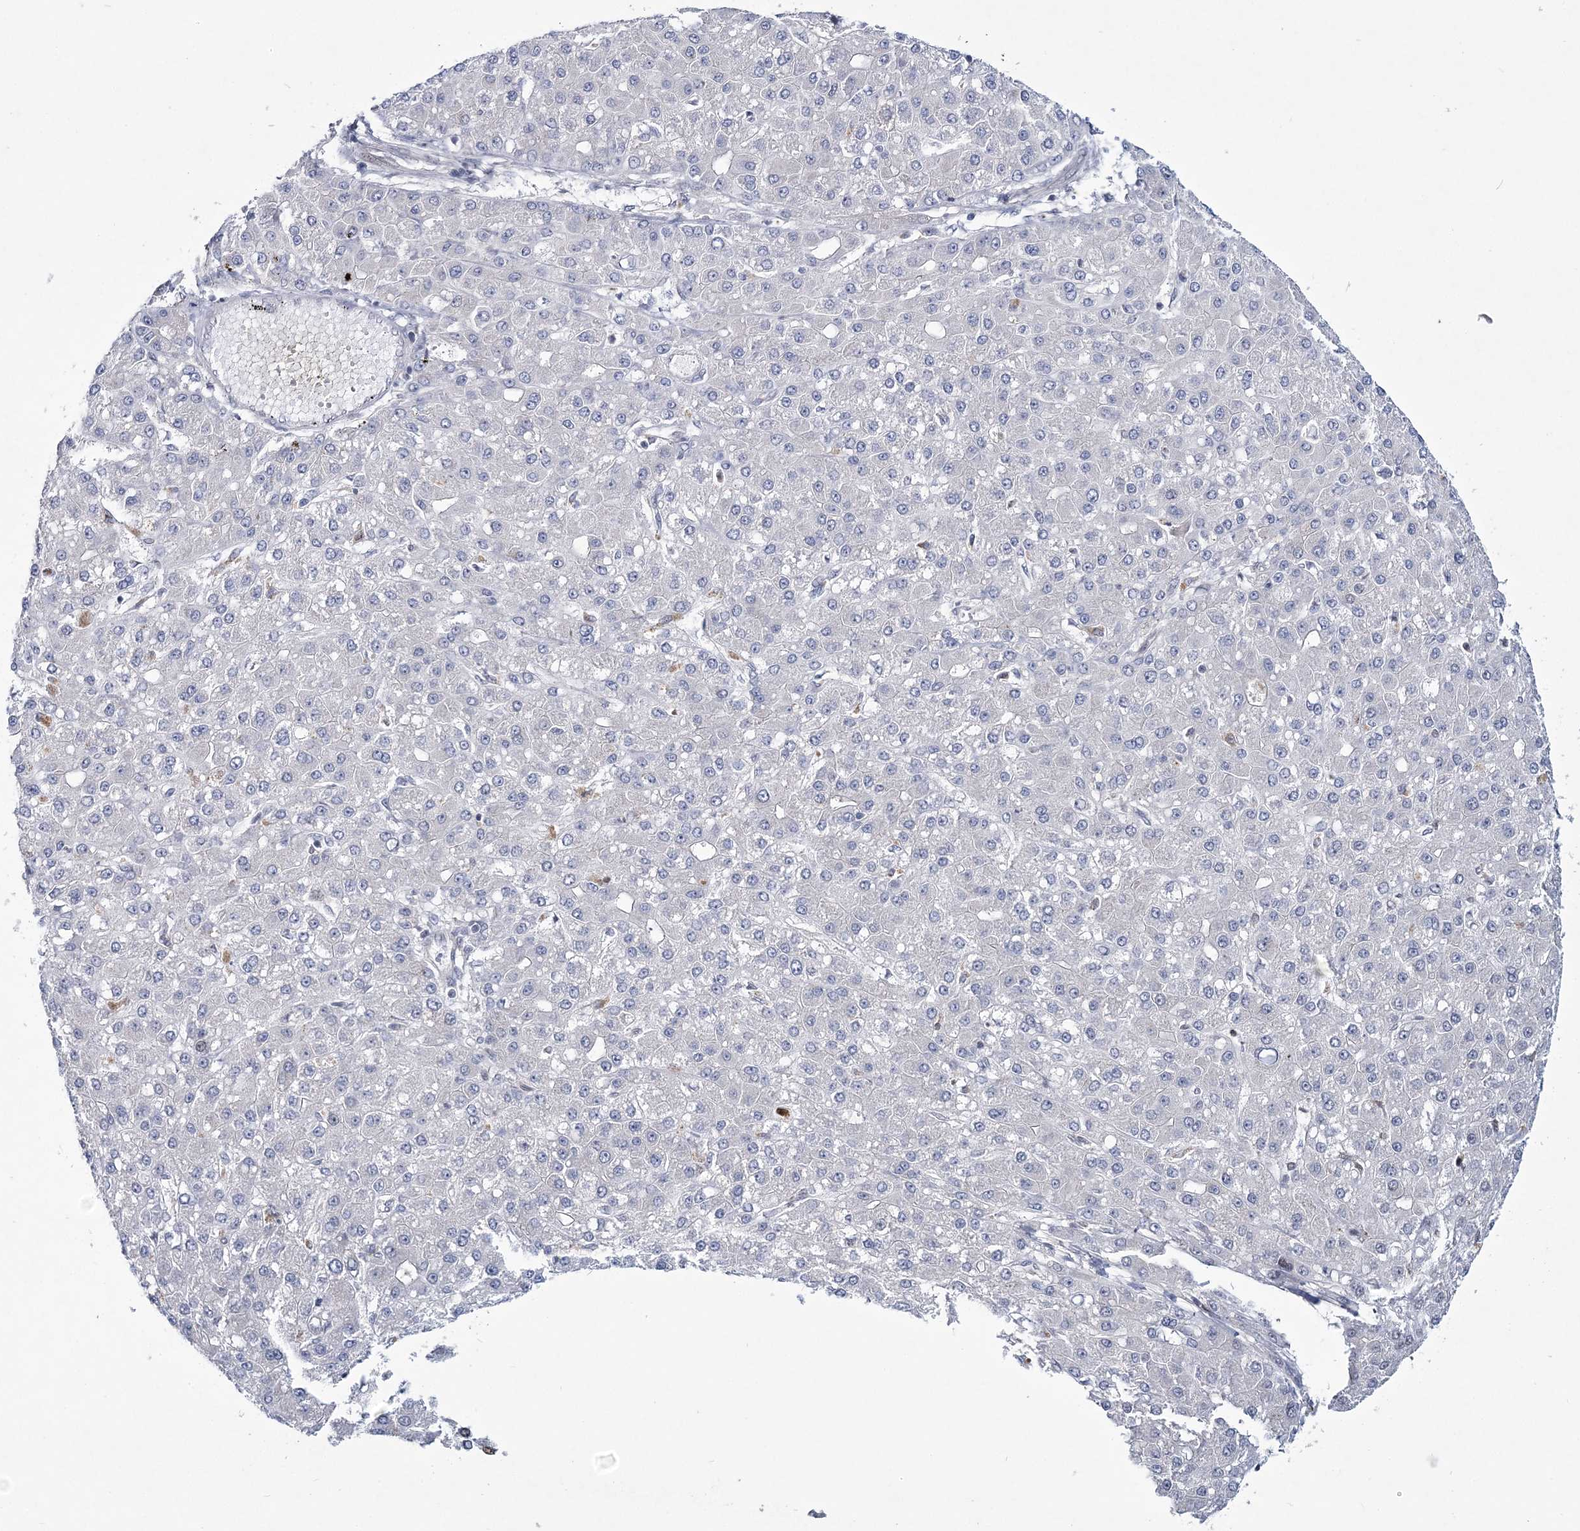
{"staining": {"intensity": "negative", "quantity": "none", "location": "none"}, "tissue": "liver cancer", "cell_type": "Tumor cells", "image_type": "cancer", "snomed": [{"axis": "morphology", "description": "Carcinoma, Hepatocellular, NOS"}, {"axis": "topography", "description": "Liver"}], "caption": "An IHC photomicrograph of liver cancer is shown. There is no staining in tumor cells of liver cancer.", "gene": "TATDN2", "patient": {"sex": "male", "age": 67}}